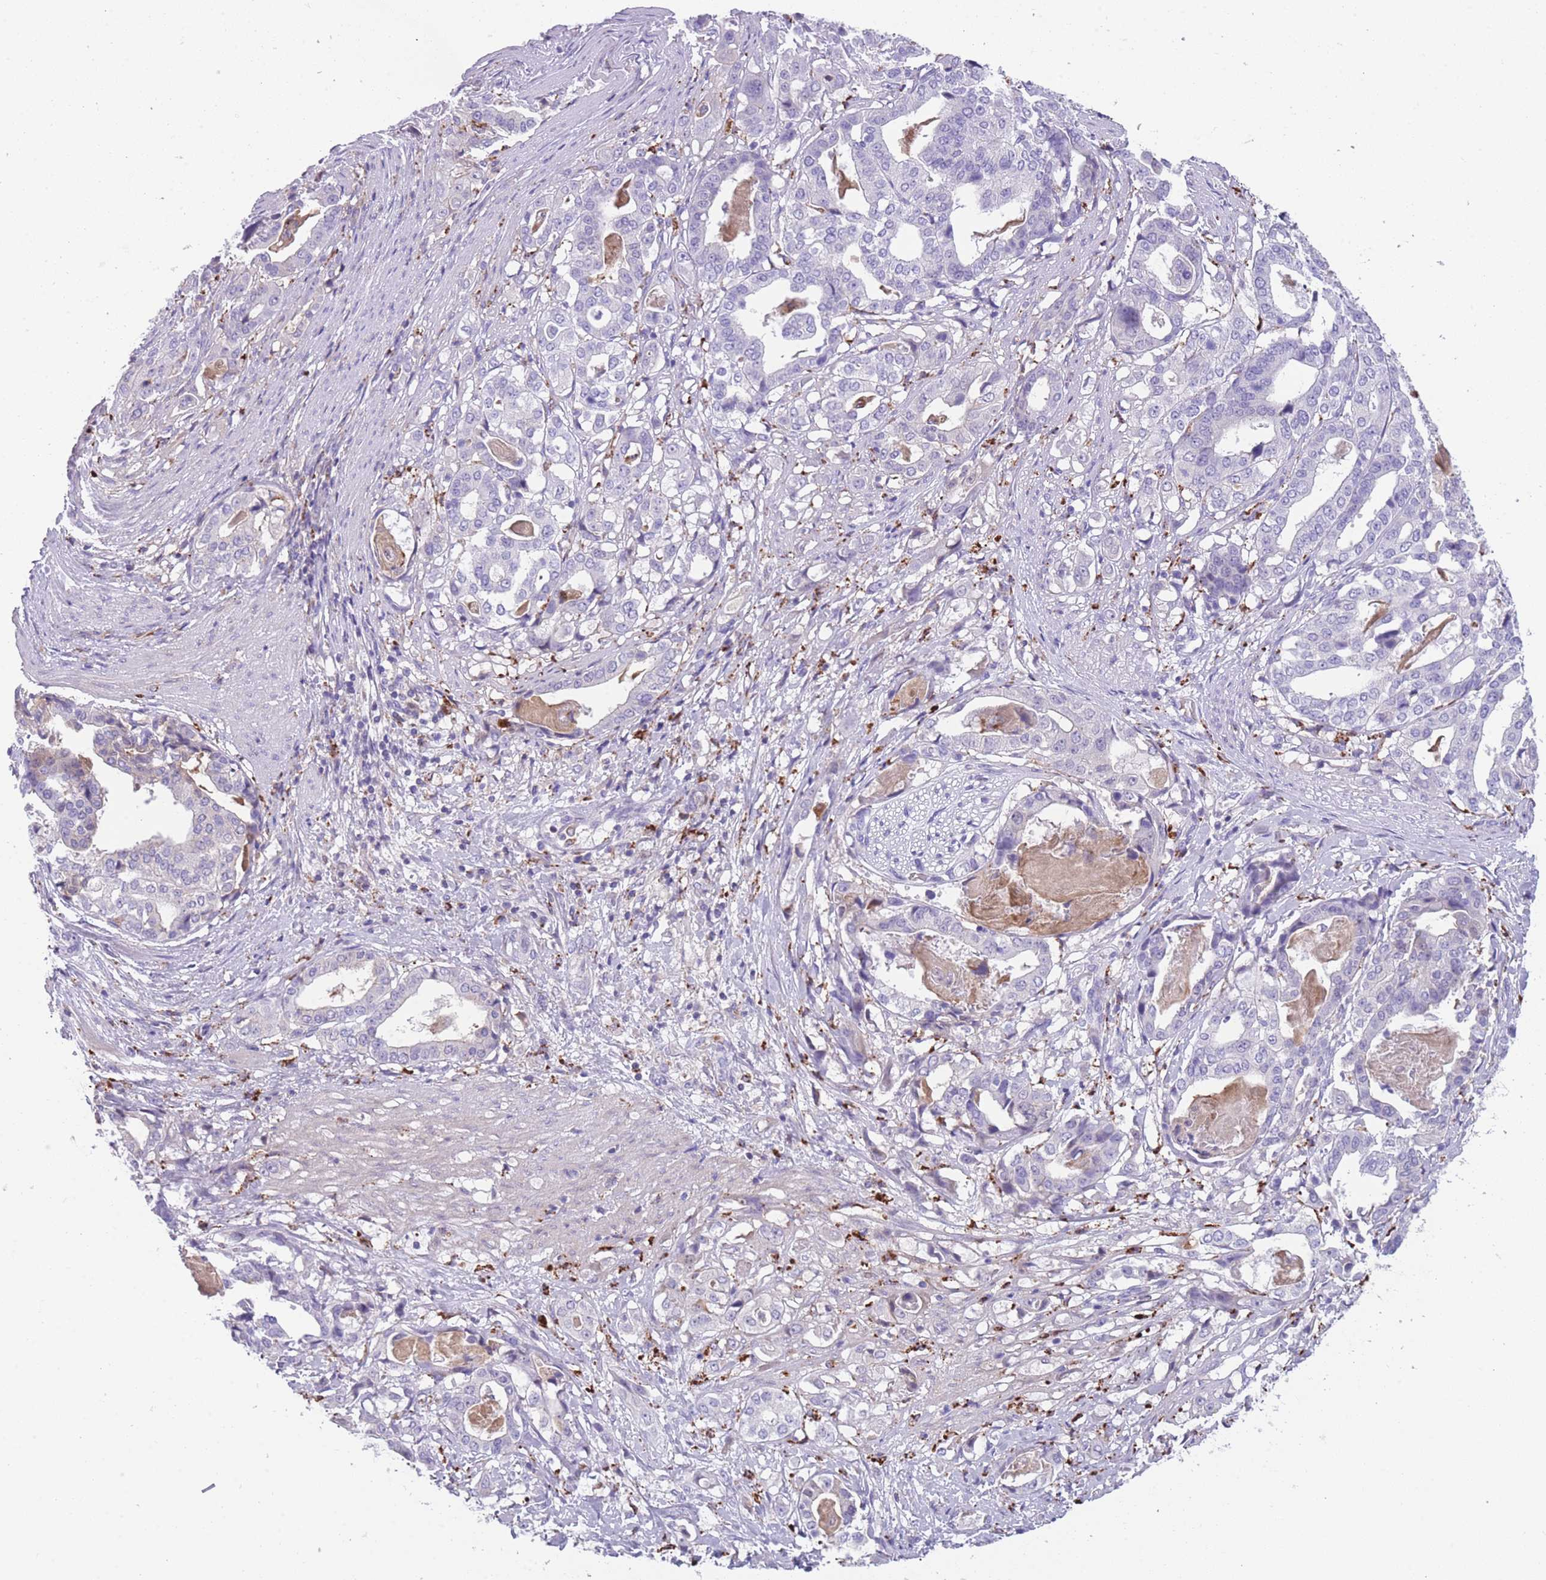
{"staining": {"intensity": "negative", "quantity": "none", "location": "none"}, "tissue": "stomach cancer", "cell_type": "Tumor cells", "image_type": "cancer", "snomed": [{"axis": "morphology", "description": "Adenocarcinoma, NOS"}, {"axis": "topography", "description": "Stomach"}], "caption": "A micrograph of stomach adenocarcinoma stained for a protein exhibits no brown staining in tumor cells.", "gene": "GNAT1", "patient": {"sex": "male", "age": 48}}